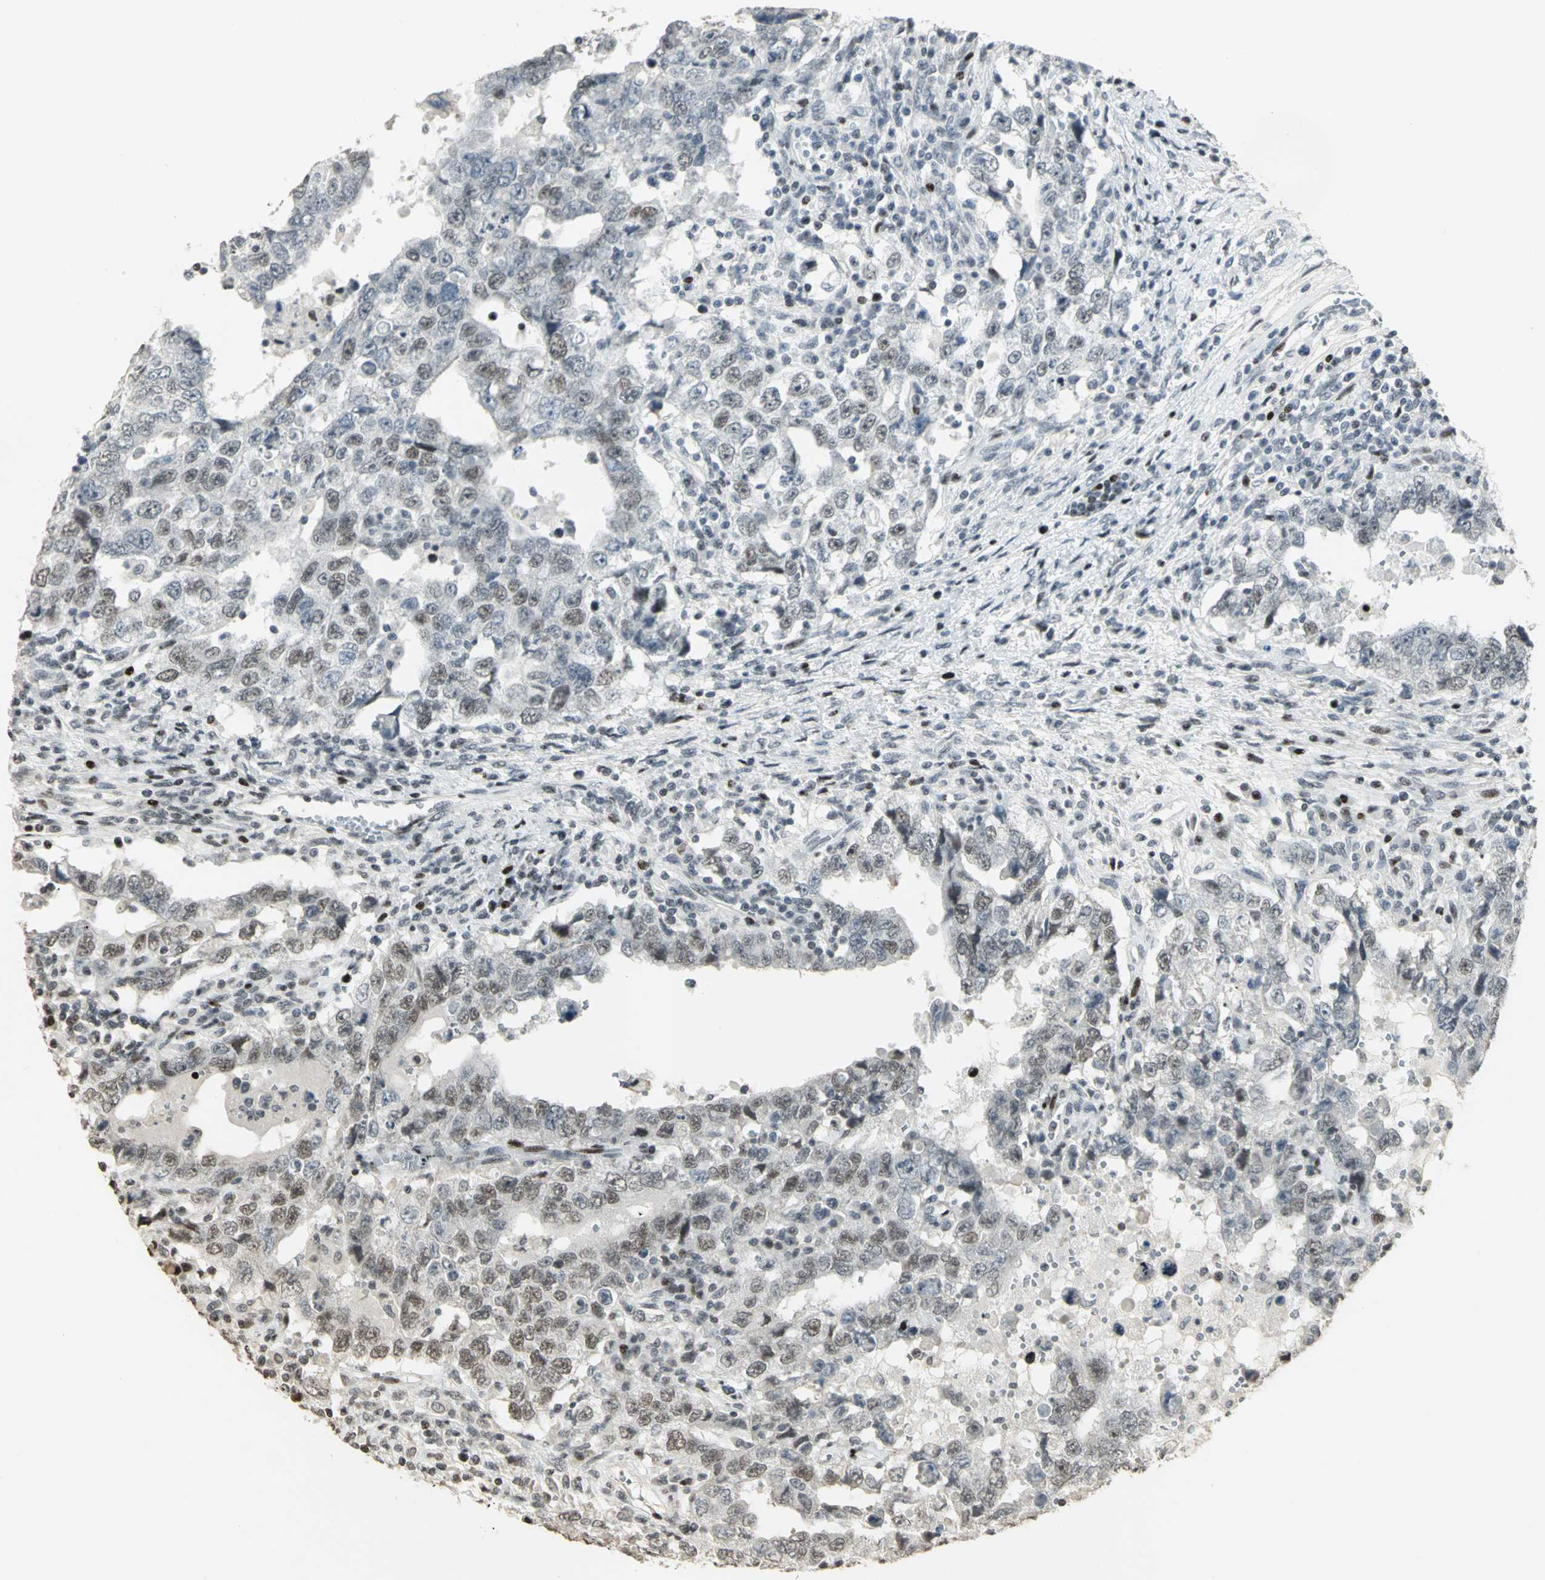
{"staining": {"intensity": "weak", "quantity": "<25%", "location": "nuclear"}, "tissue": "testis cancer", "cell_type": "Tumor cells", "image_type": "cancer", "snomed": [{"axis": "morphology", "description": "Carcinoma, Embryonal, NOS"}, {"axis": "topography", "description": "Testis"}], "caption": "IHC micrograph of testis cancer stained for a protein (brown), which reveals no expression in tumor cells.", "gene": "KDM1A", "patient": {"sex": "male", "age": 26}}